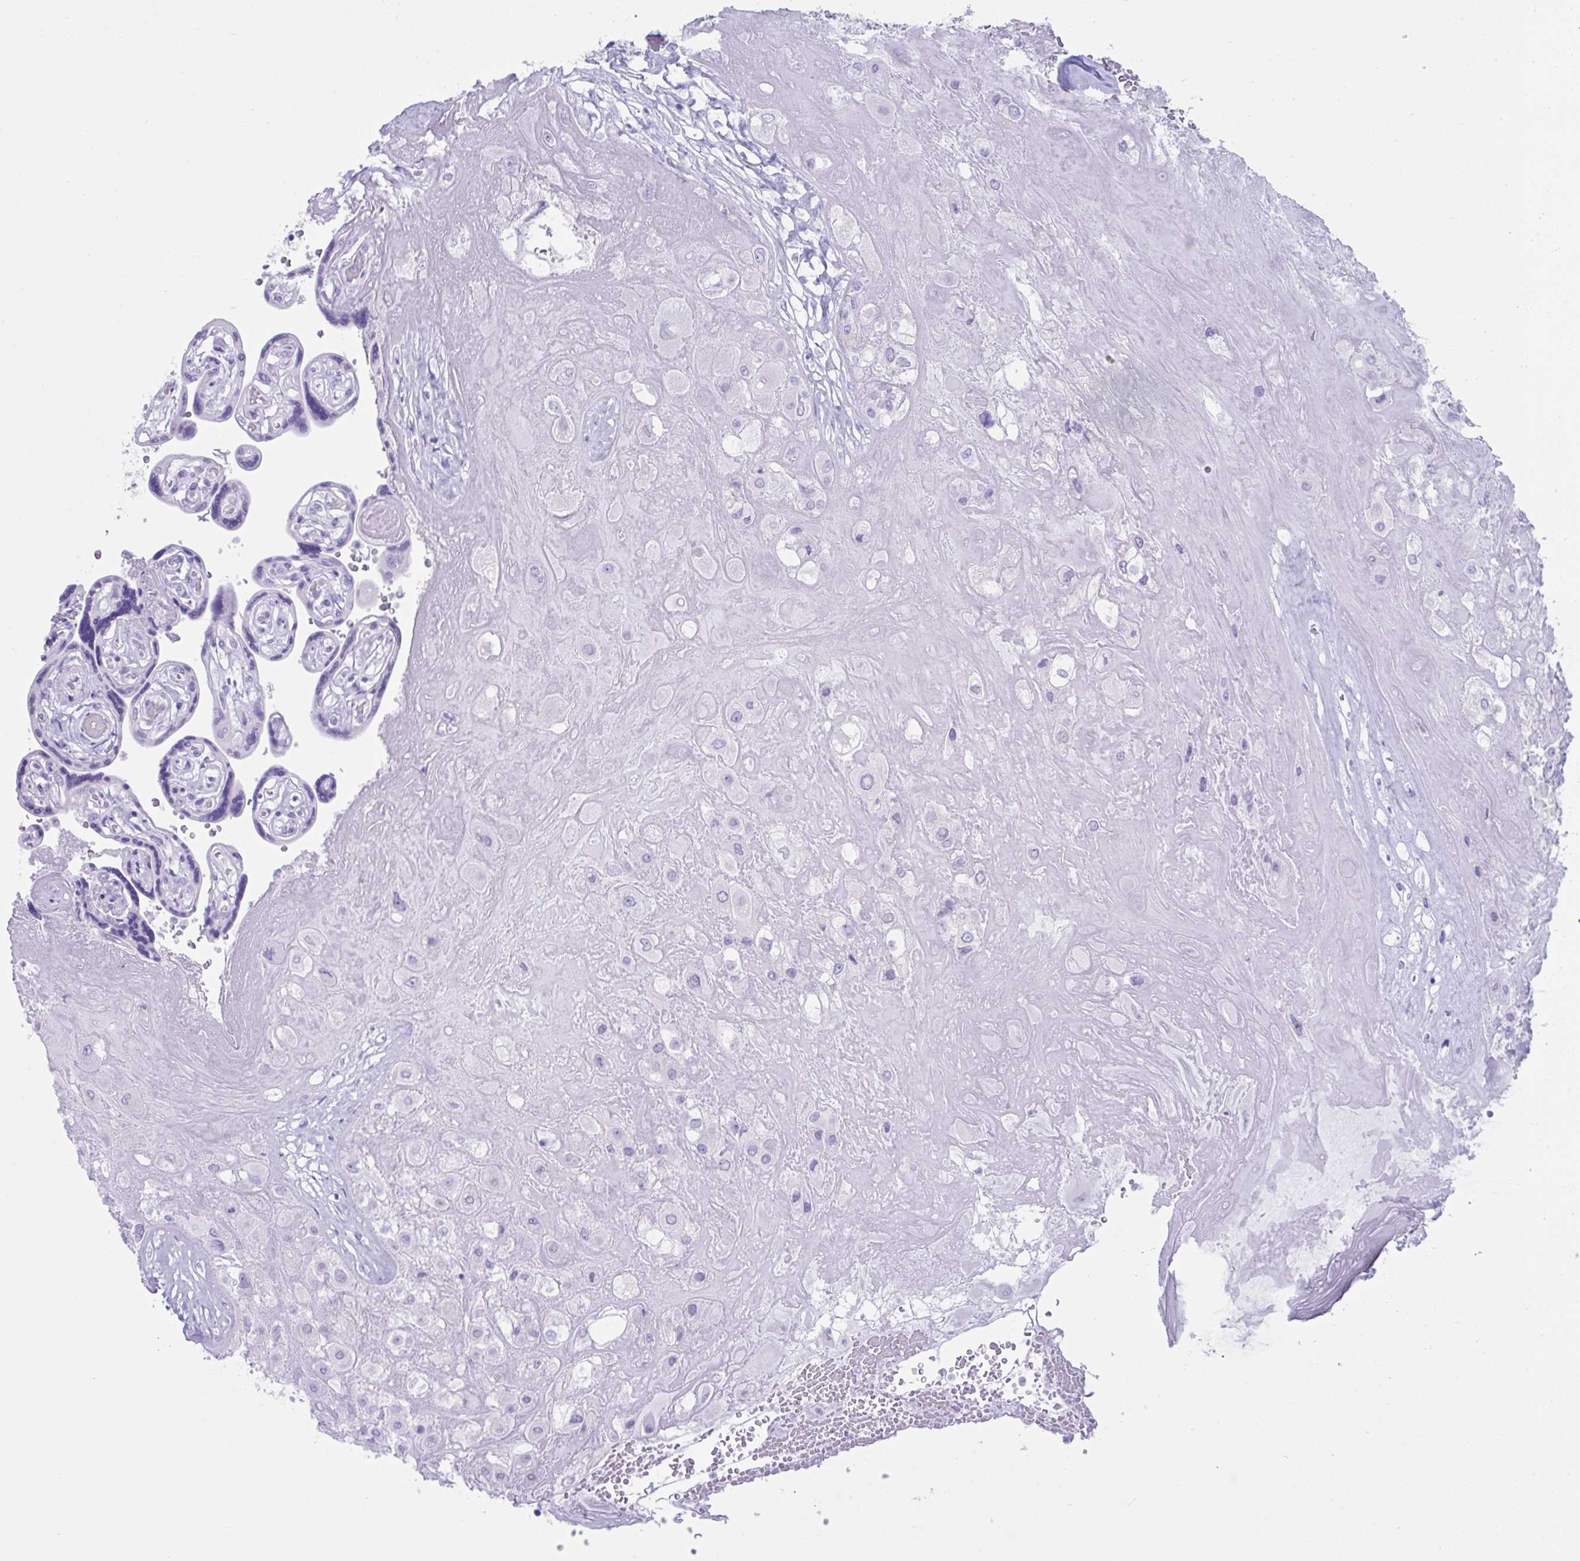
{"staining": {"intensity": "negative", "quantity": "none", "location": "none"}, "tissue": "placenta", "cell_type": "Decidual cells", "image_type": "normal", "snomed": [{"axis": "morphology", "description": "Normal tissue, NOS"}, {"axis": "topography", "description": "Placenta"}], "caption": "The histopathology image shows no significant positivity in decidual cells of placenta. (Stains: DAB immunohistochemistry (IHC) with hematoxylin counter stain, Microscopy: brightfield microscopy at high magnification).", "gene": "PSCA", "patient": {"sex": "female", "age": 32}}